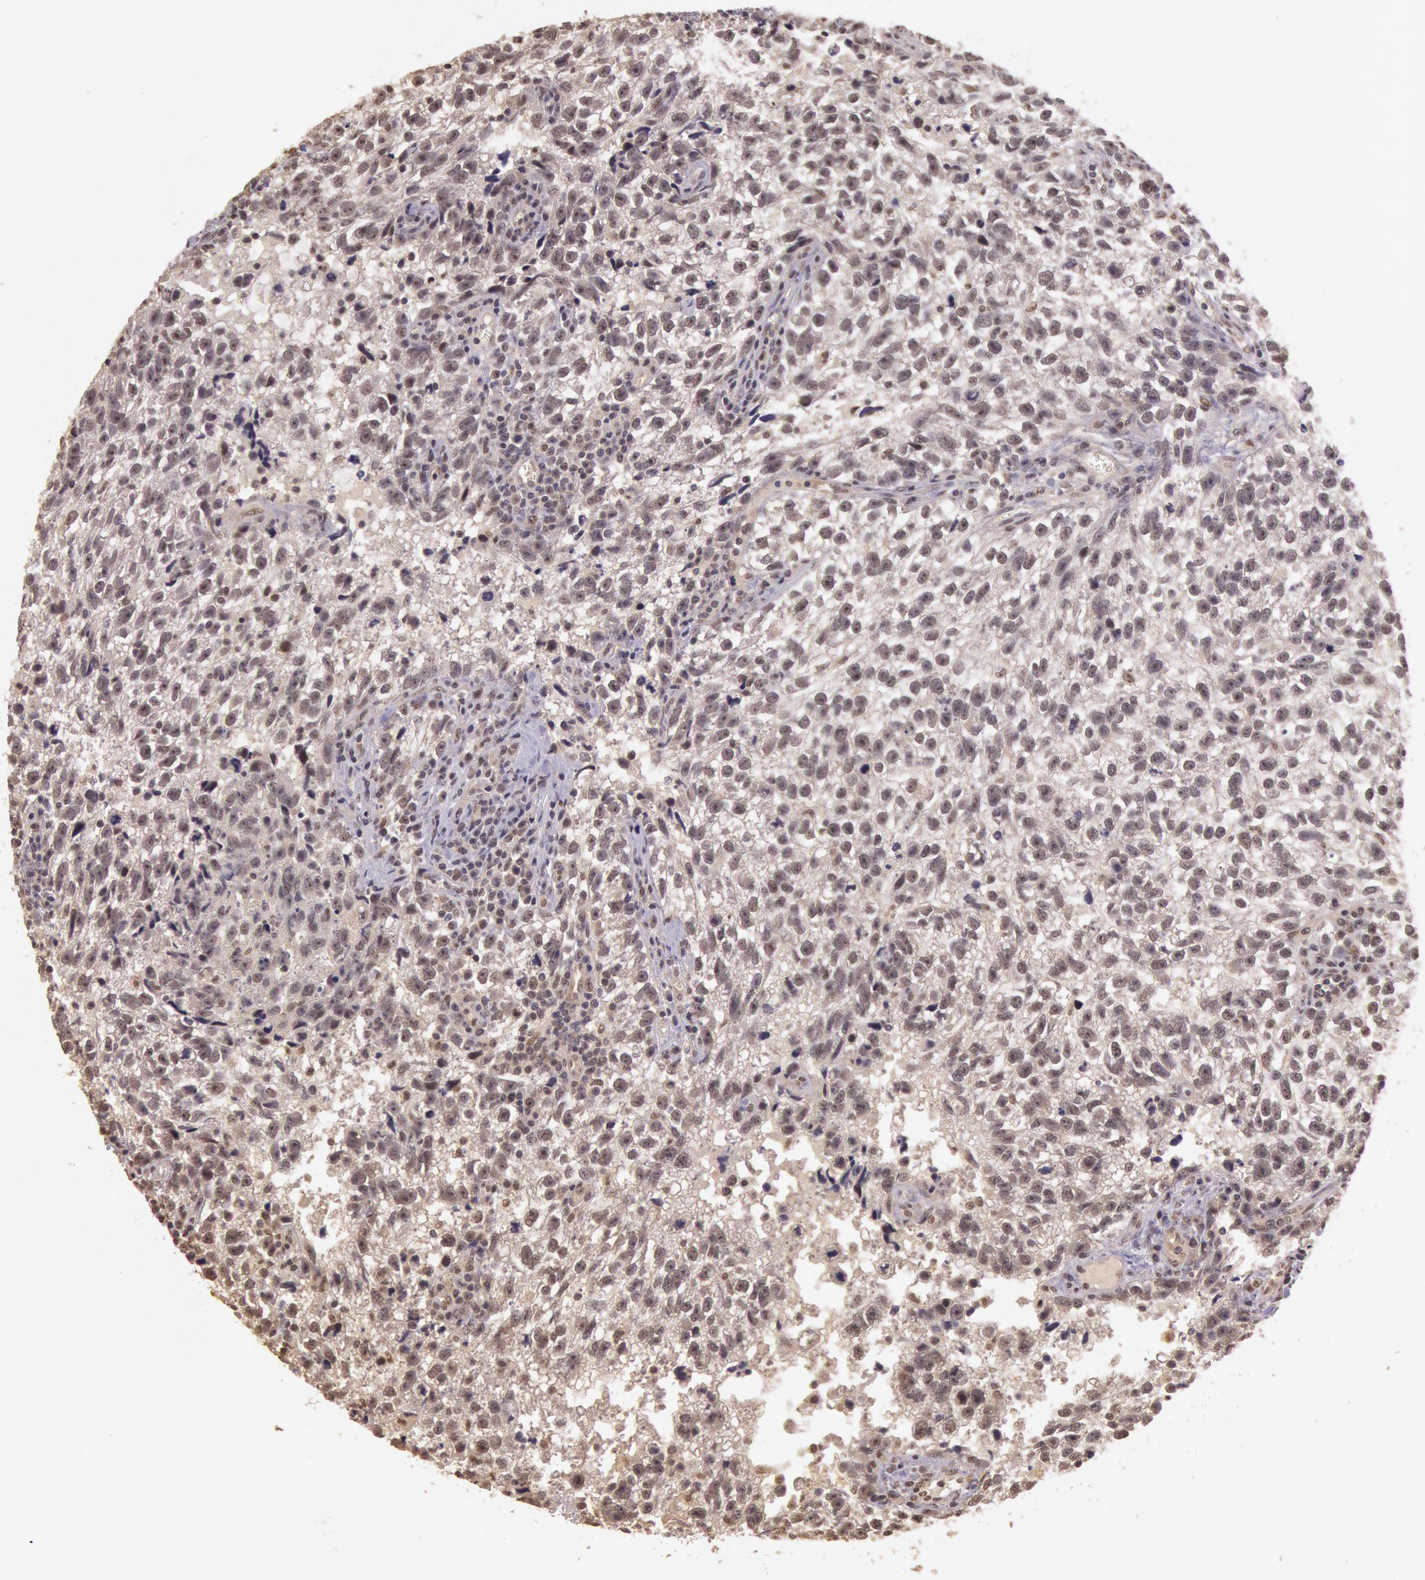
{"staining": {"intensity": "negative", "quantity": "none", "location": "none"}, "tissue": "testis cancer", "cell_type": "Tumor cells", "image_type": "cancer", "snomed": [{"axis": "morphology", "description": "Seminoma, NOS"}, {"axis": "topography", "description": "Testis"}], "caption": "Tumor cells are negative for brown protein staining in testis seminoma.", "gene": "RTL10", "patient": {"sex": "male", "age": 38}}